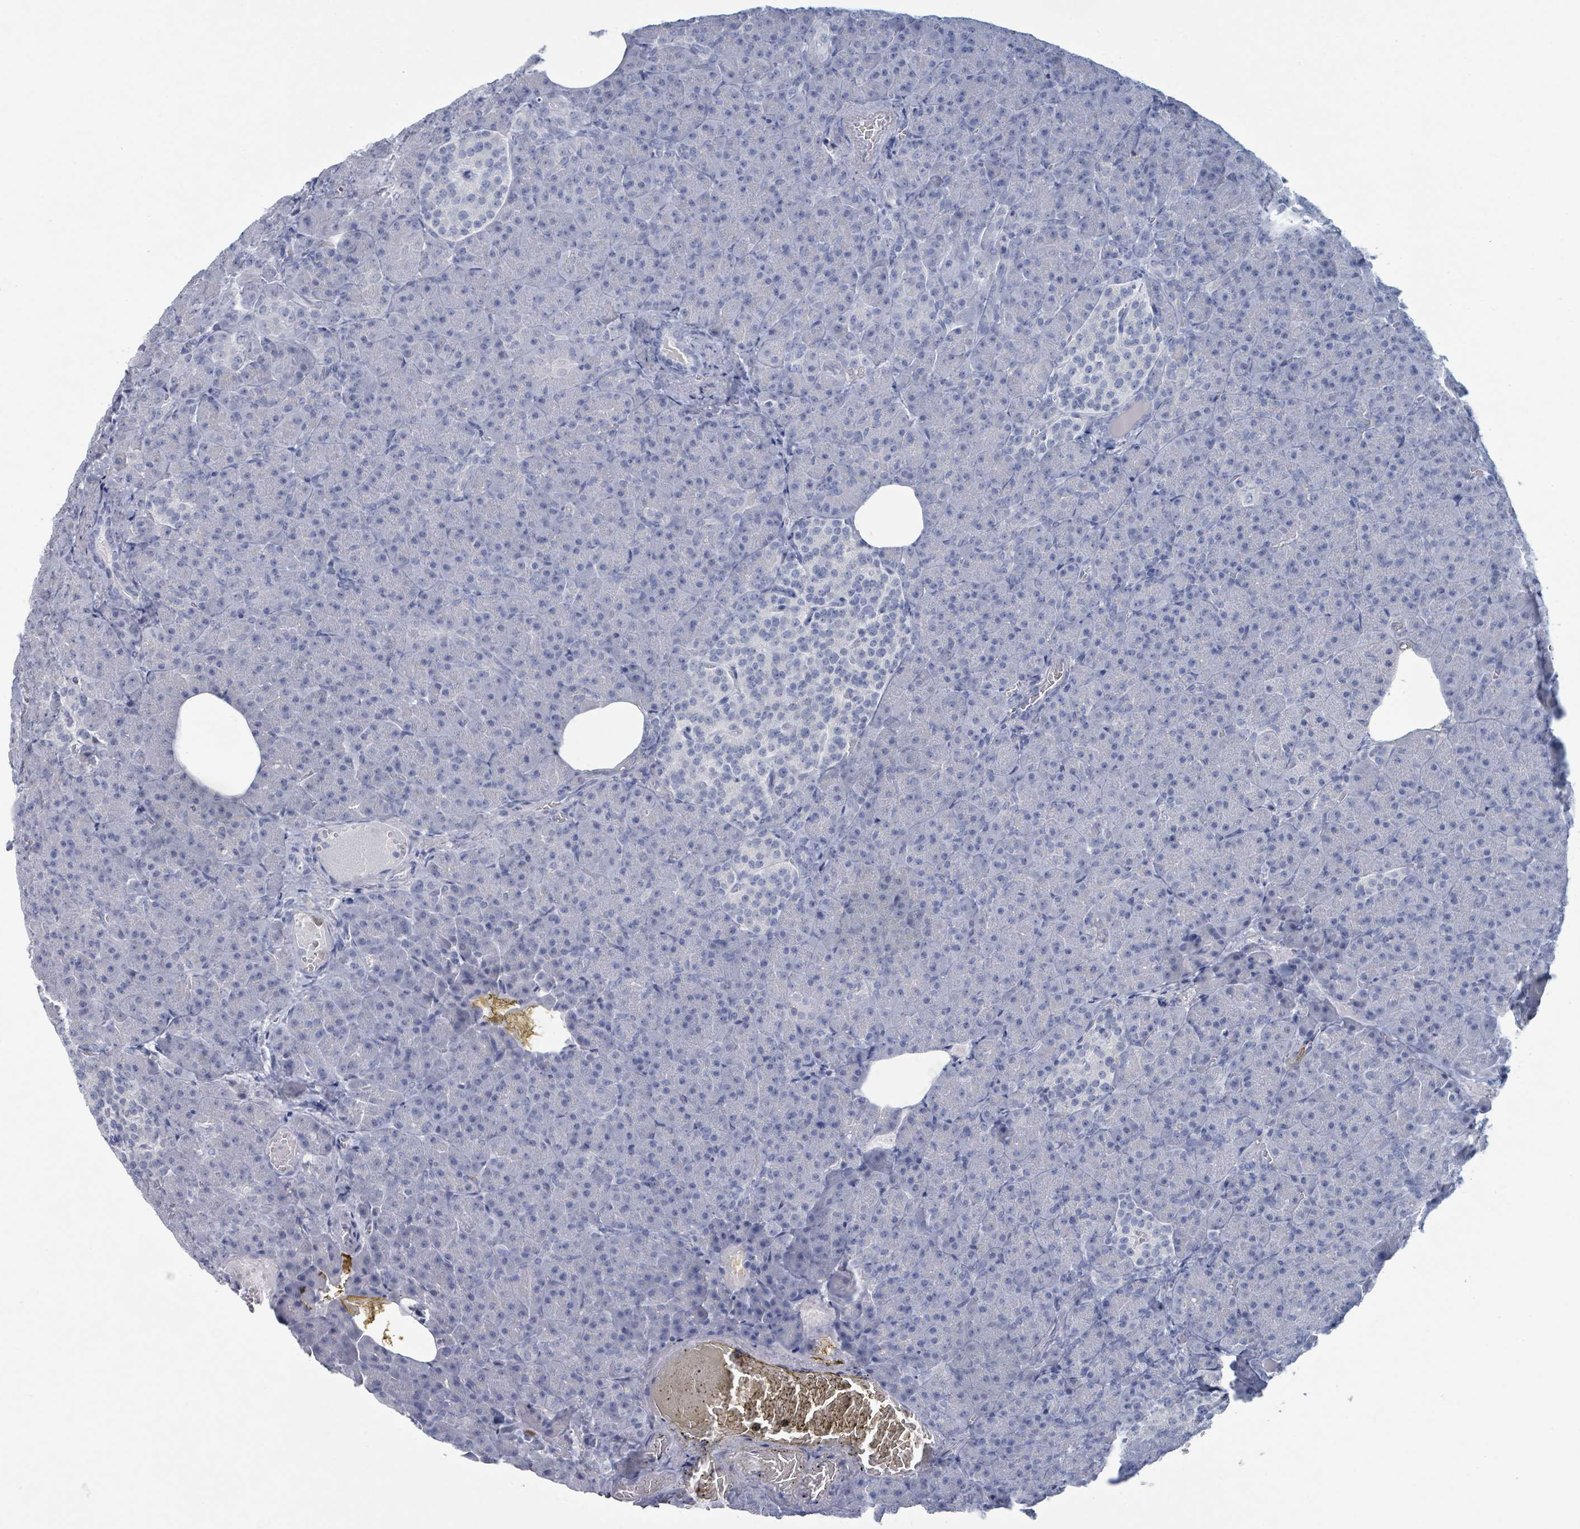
{"staining": {"intensity": "negative", "quantity": "none", "location": "none"}, "tissue": "pancreas", "cell_type": "Exocrine glandular cells", "image_type": "normal", "snomed": [{"axis": "morphology", "description": "Normal tissue, NOS"}, {"axis": "topography", "description": "Pancreas"}], "caption": "The histopathology image exhibits no staining of exocrine glandular cells in normal pancreas.", "gene": "DEFA4", "patient": {"sex": "female", "age": 74}}